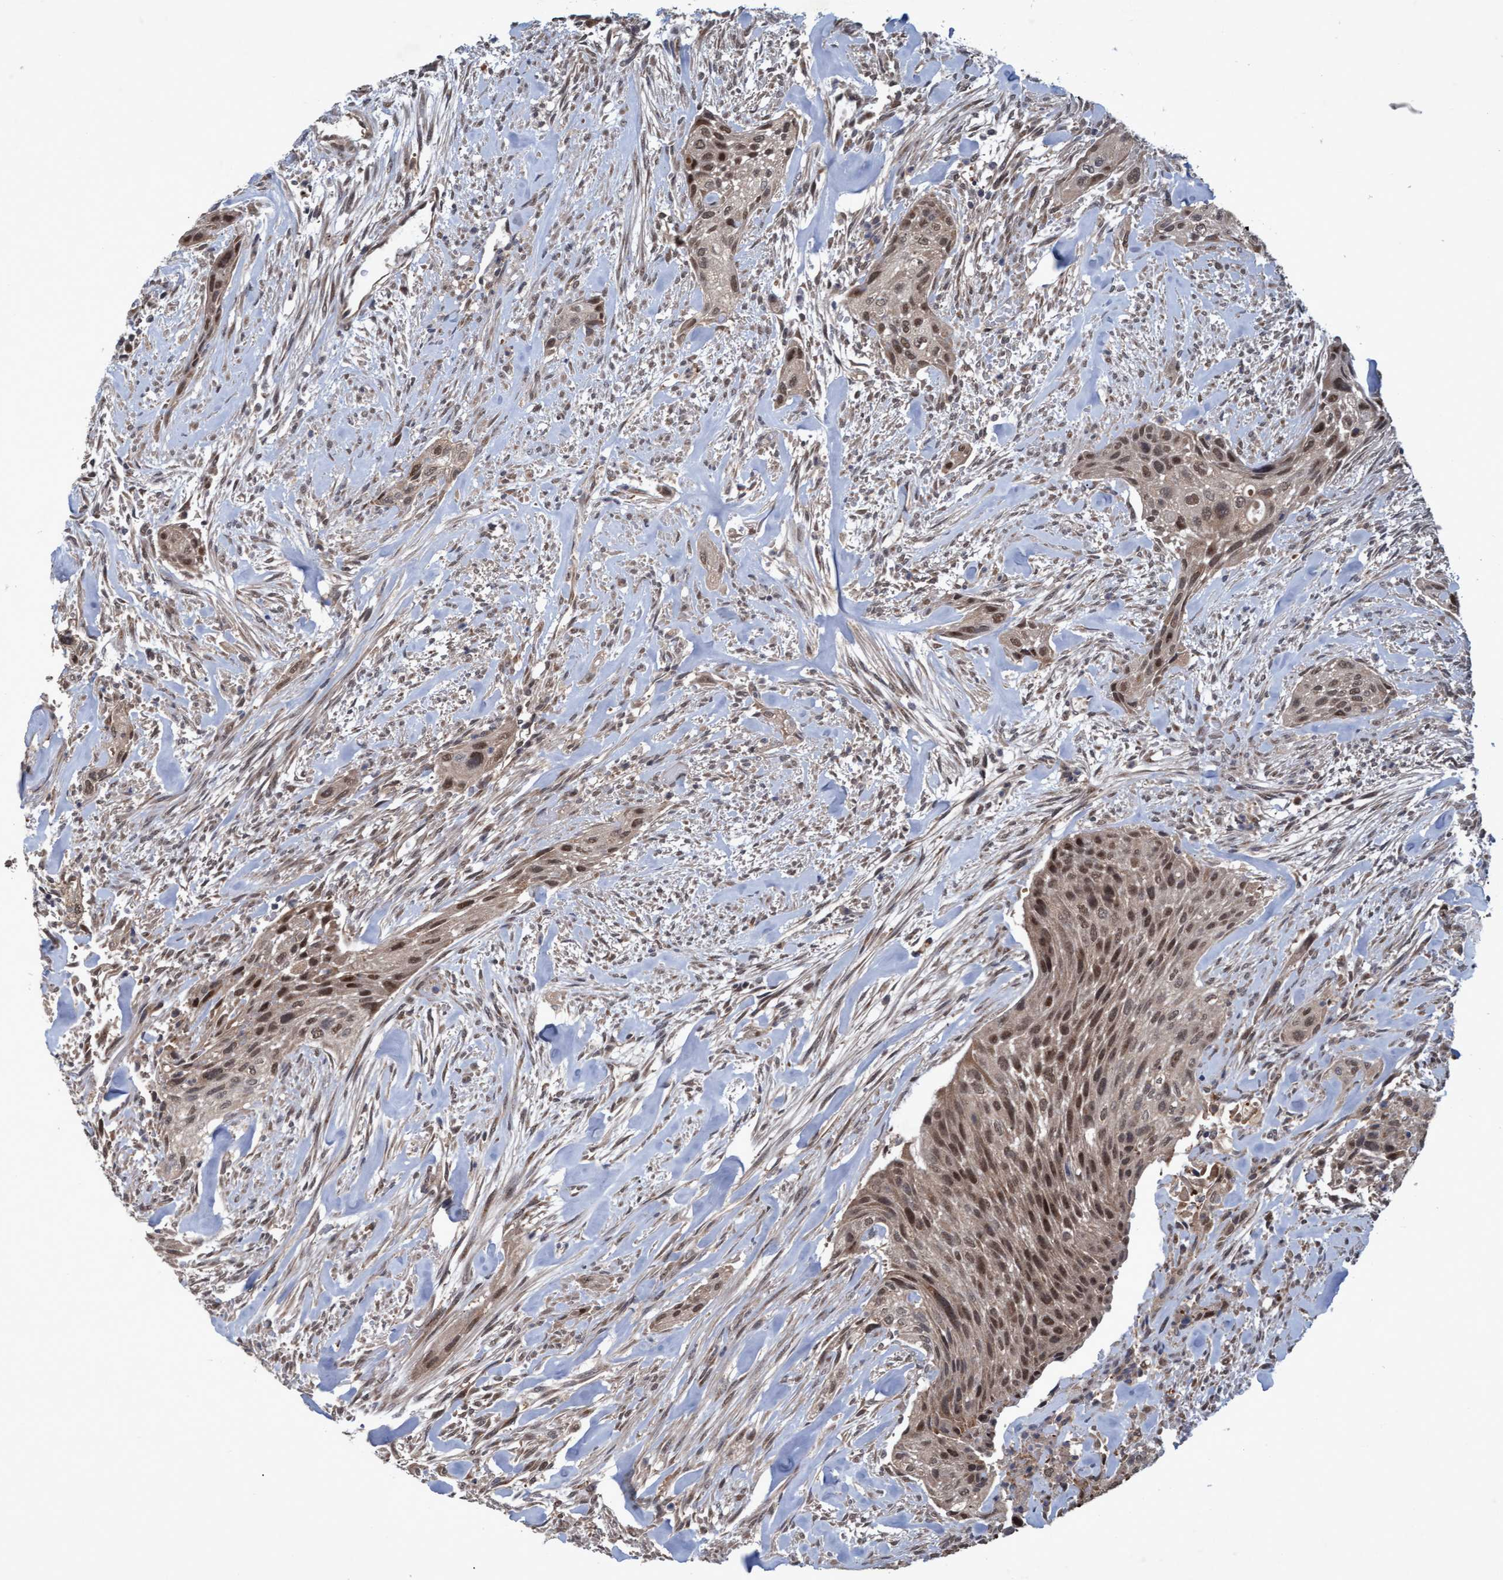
{"staining": {"intensity": "moderate", "quantity": ">75%", "location": "cytoplasmic/membranous,nuclear"}, "tissue": "urothelial cancer", "cell_type": "Tumor cells", "image_type": "cancer", "snomed": [{"axis": "morphology", "description": "Urothelial carcinoma, Low grade"}, {"axis": "morphology", "description": "Urothelial carcinoma, High grade"}, {"axis": "topography", "description": "Urinary bladder"}], "caption": "High-power microscopy captured an immunohistochemistry (IHC) micrograph of urothelial cancer, revealing moderate cytoplasmic/membranous and nuclear positivity in approximately >75% of tumor cells. (DAB (3,3'-diaminobenzidine) IHC, brown staining for protein, blue staining for nuclei).", "gene": "PSMB6", "patient": {"sex": "male", "age": 35}}